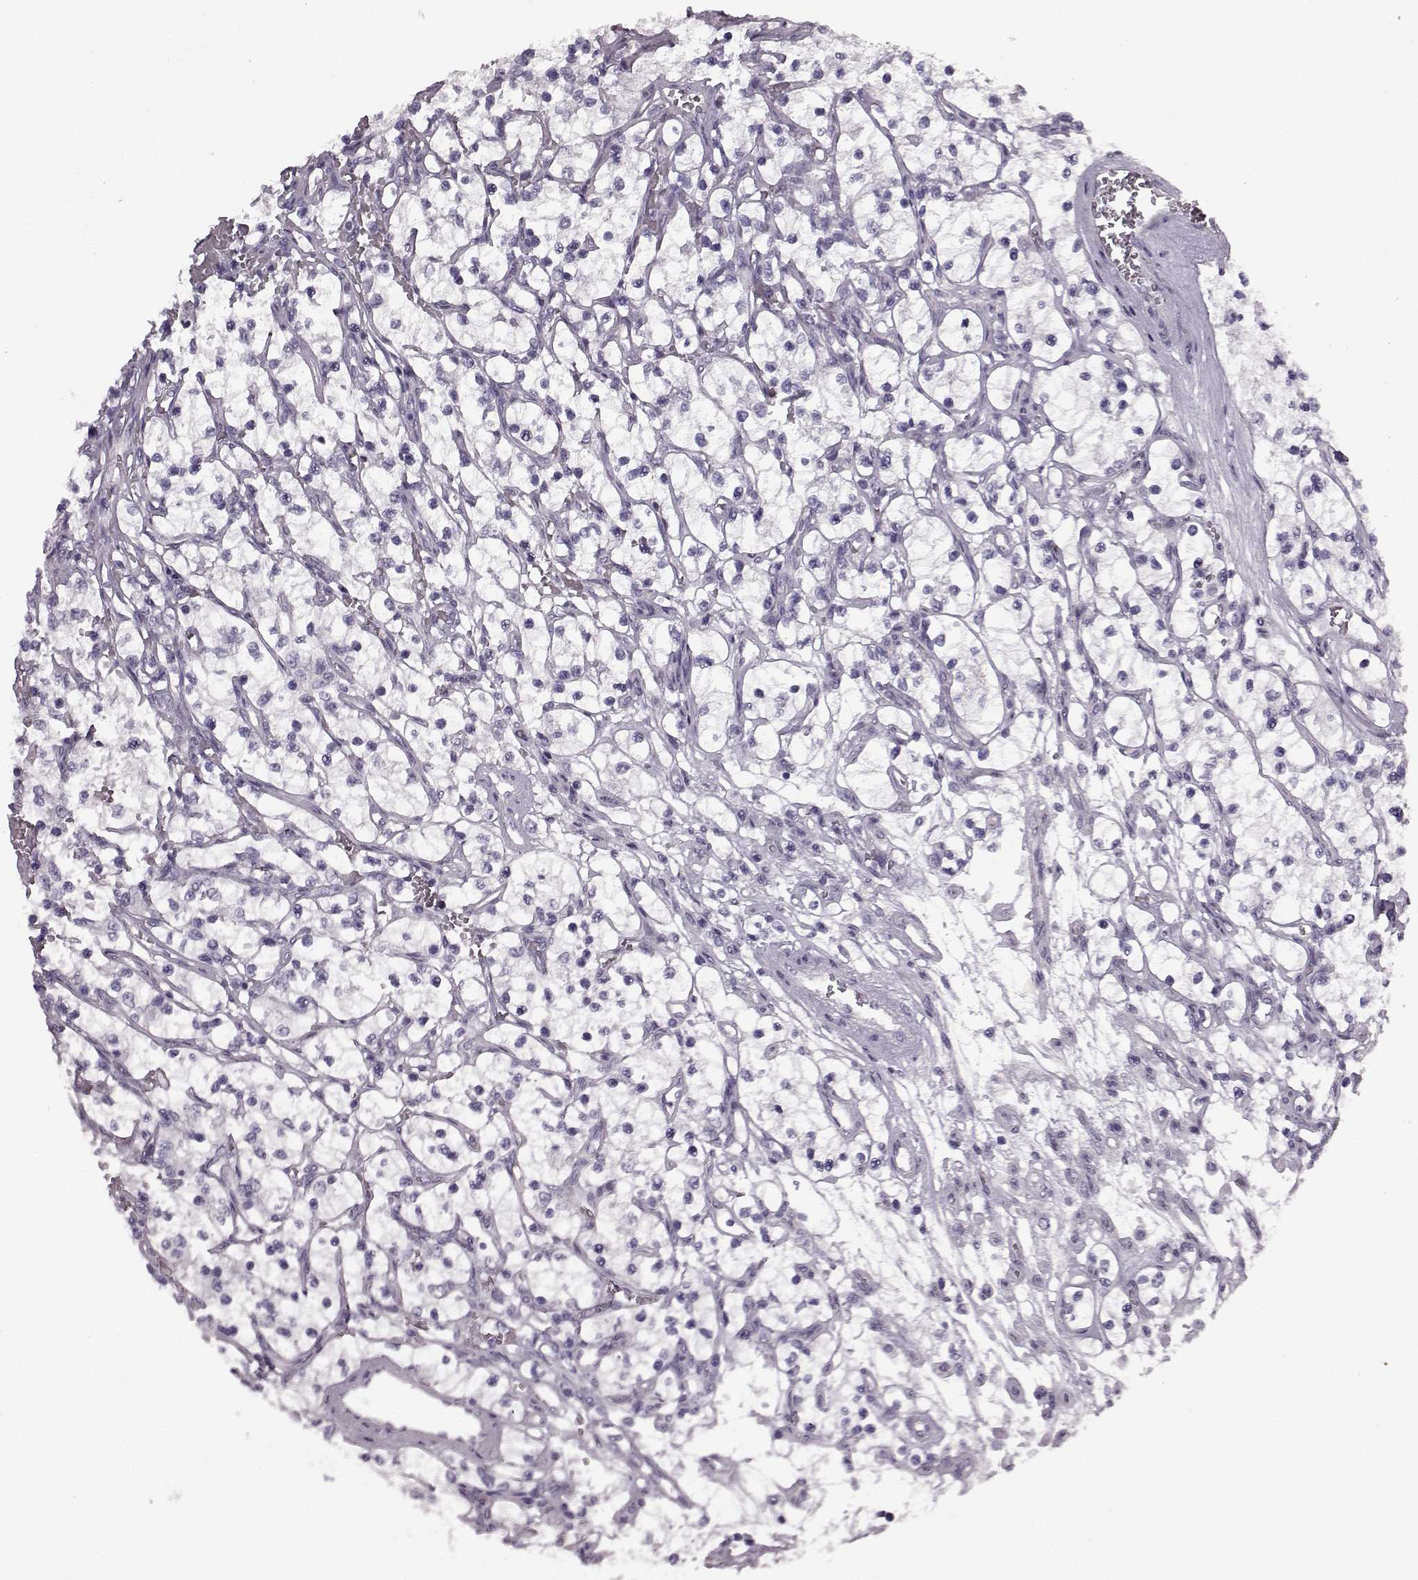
{"staining": {"intensity": "negative", "quantity": "none", "location": "none"}, "tissue": "renal cancer", "cell_type": "Tumor cells", "image_type": "cancer", "snomed": [{"axis": "morphology", "description": "Adenocarcinoma, NOS"}, {"axis": "topography", "description": "Kidney"}], "caption": "Image shows no protein staining in tumor cells of renal adenocarcinoma tissue.", "gene": "PRPH2", "patient": {"sex": "female", "age": 69}}